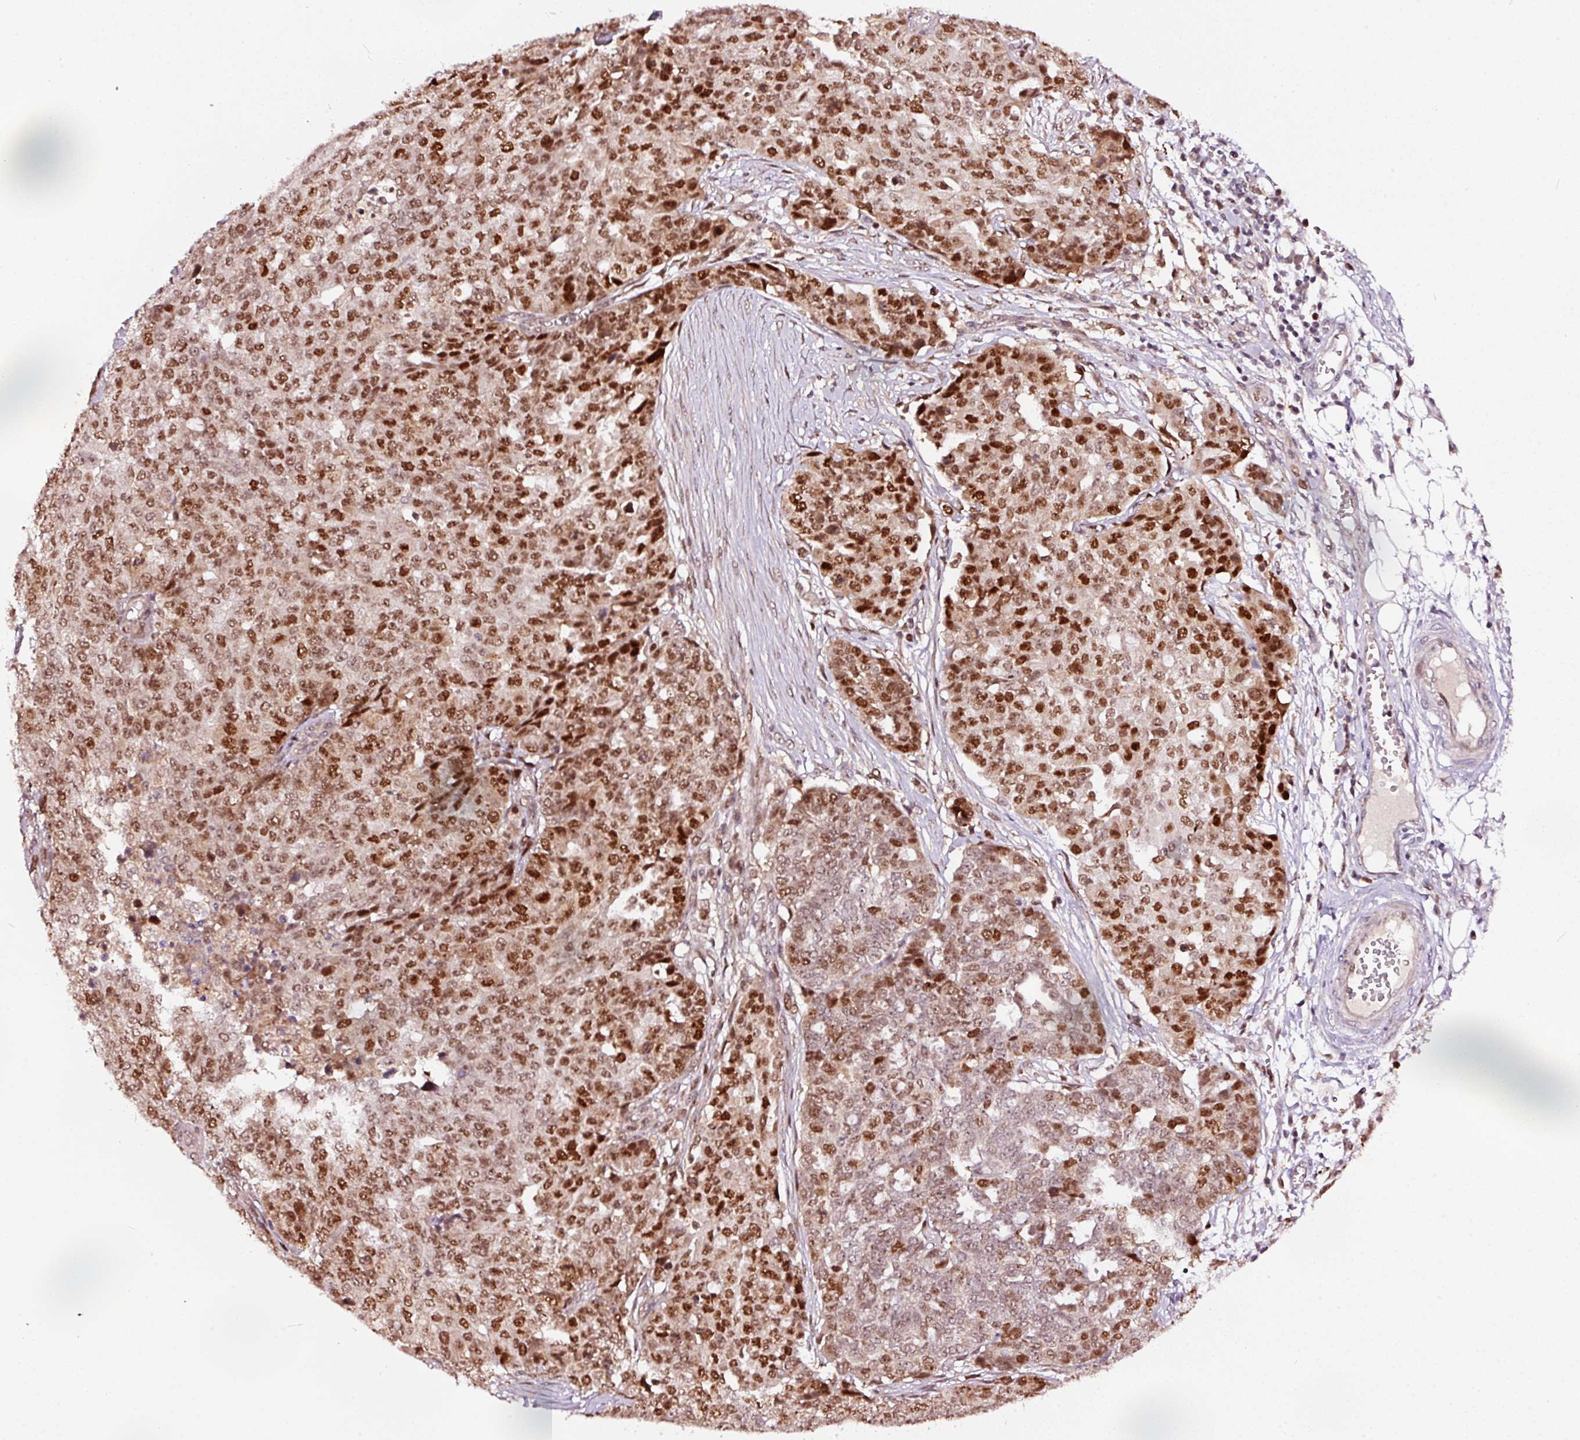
{"staining": {"intensity": "strong", "quantity": ">75%", "location": "nuclear"}, "tissue": "ovarian cancer", "cell_type": "Tumor cells", "image_type": "cancer", "snomed": [{"axis": "morphology", "description": "Cystadenocarcinoma, serous, NOS"}, {"axis": "topography", "description": "Soft tissue"}, {"axis": "topography", "description": "Ovary"}], "caption": "This image reveals immunohistochemistry staining of human ovarian serous cystadenocarcinoma, with high strong nuclear expression in about >75% of tumor cells.", "gene": "RFC4", "patient": {"sex": "female", "age": 57}}